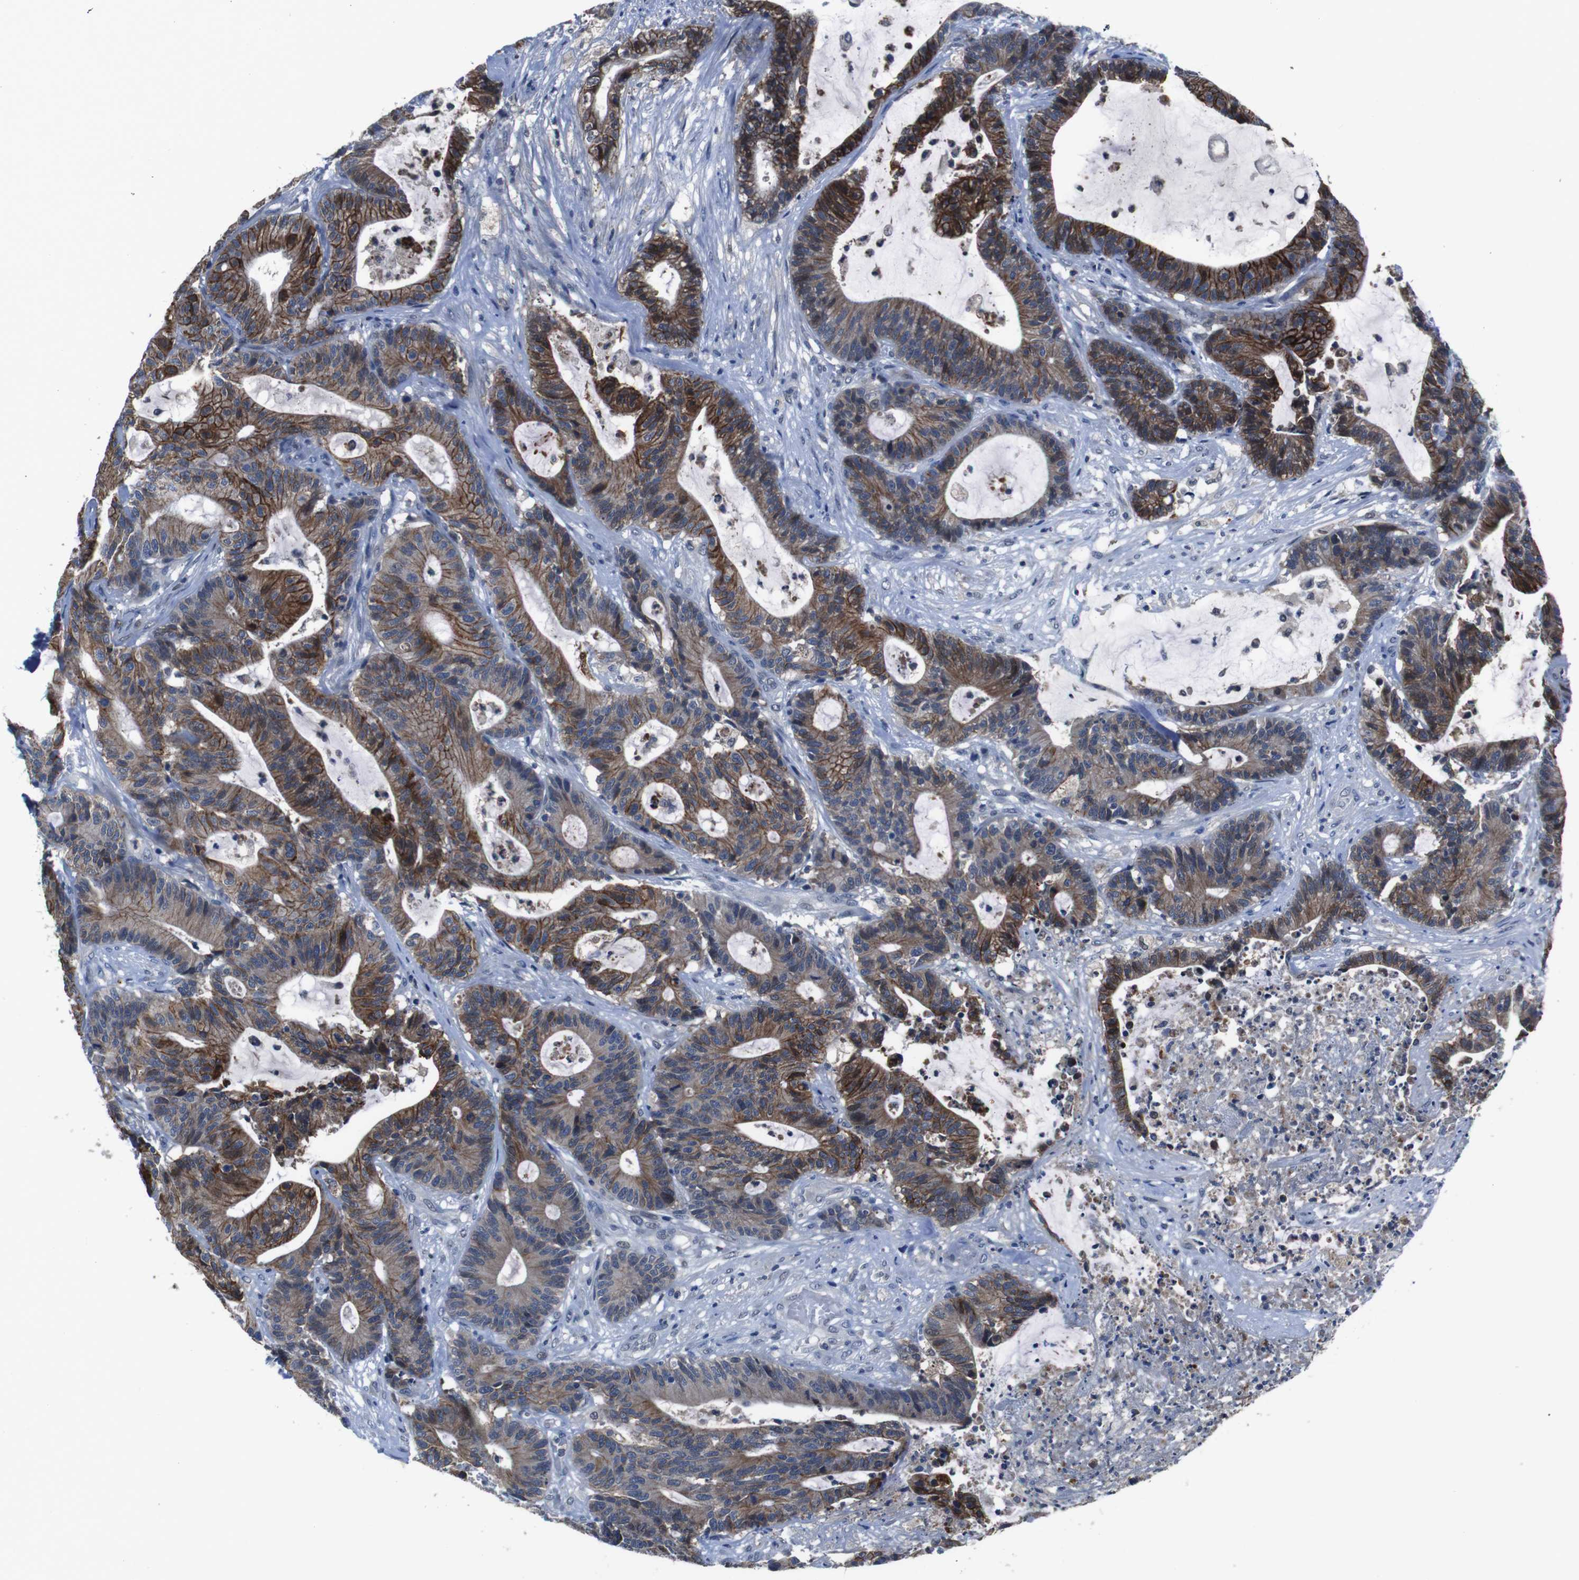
{"staining": {"intensity": "strong", "quantity": "25%-75%", "location": "cytoplasmic/membranous"}, "tissue": "colorectal cancer", "cell_type": "Tumor cells", "image_type": "cancer", "snomed": [{"axis": "morphology", "description": "Adenocarcinoma, NOS"}, {"axis": "topography", "description": "Colon"}], "caption": "This is a histology image of immunohistochemistry staining of colorectal cancer, which shows strong expression in the cytoplasmic/membranous of tumor cells.", "gene": "SEMA4B", "patient": {"sex": "female", "age": 84}}